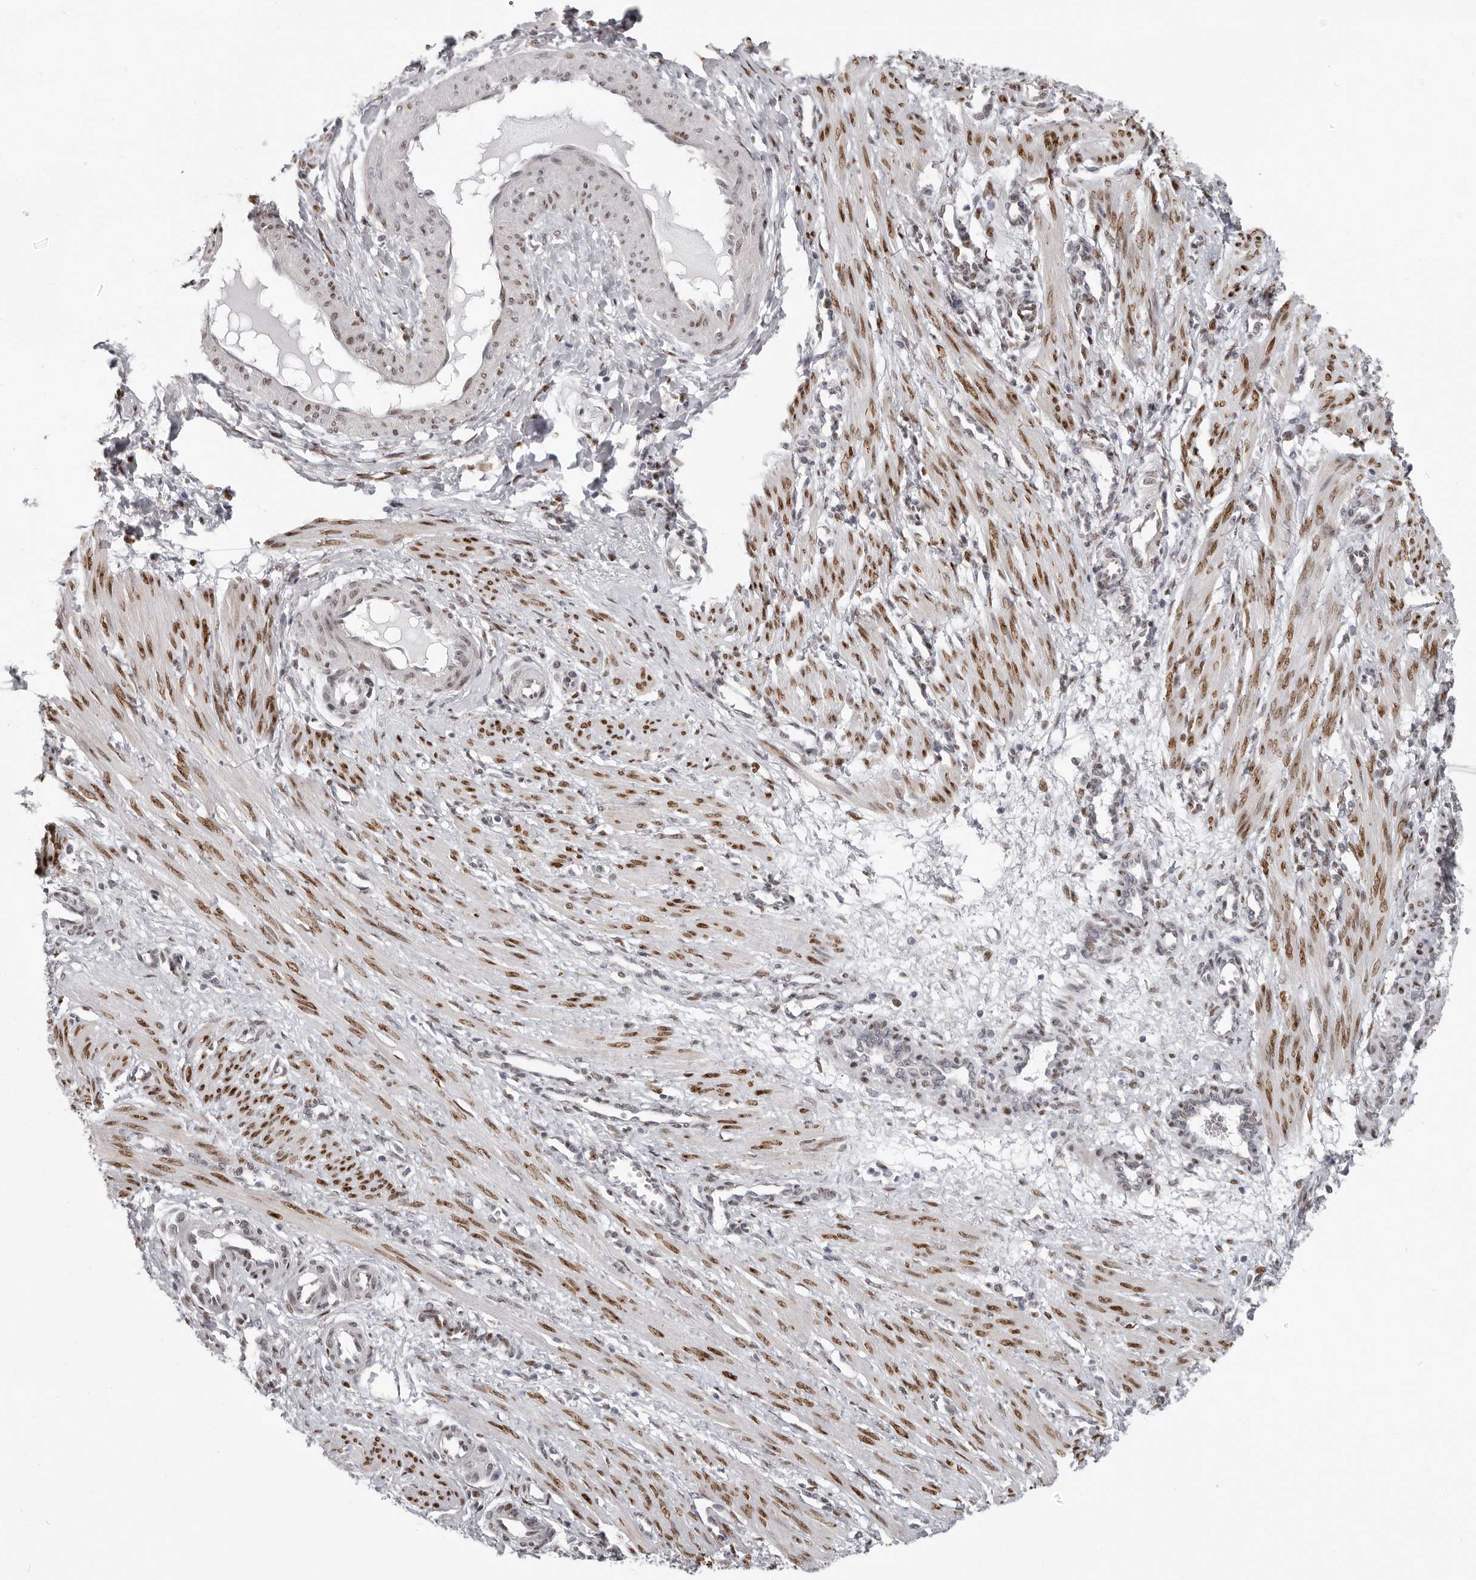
{"staining": {"intensity": "moderate", "quantity": ">75%", "location": "cytoplasmic/membranous,nuclear"}, "tissue": "smooth muscle", "cell_type": "Smooth muscle cells", "image_type": "normal", "snomed": [{"axis": "morphology", "description": "Normal tissue, NOS"}, {"axis": "topography", "description": "Endometrium"}], "caption": "Immunohistochemical staining of unremarkable smooth muscle demonstrates >75% levels of moderate cytoplasmic/membranous,nuclear protein expression in about >75% of smooth muscle cells. The staining is performed using DAB (3,3'-diaminobenzidine) brown chromogen to label protein expression. The nuclei are counter-stained blue using hematoxylin.", "gene": "SRP19", "patient": {"sex": "female", "age": 33}}